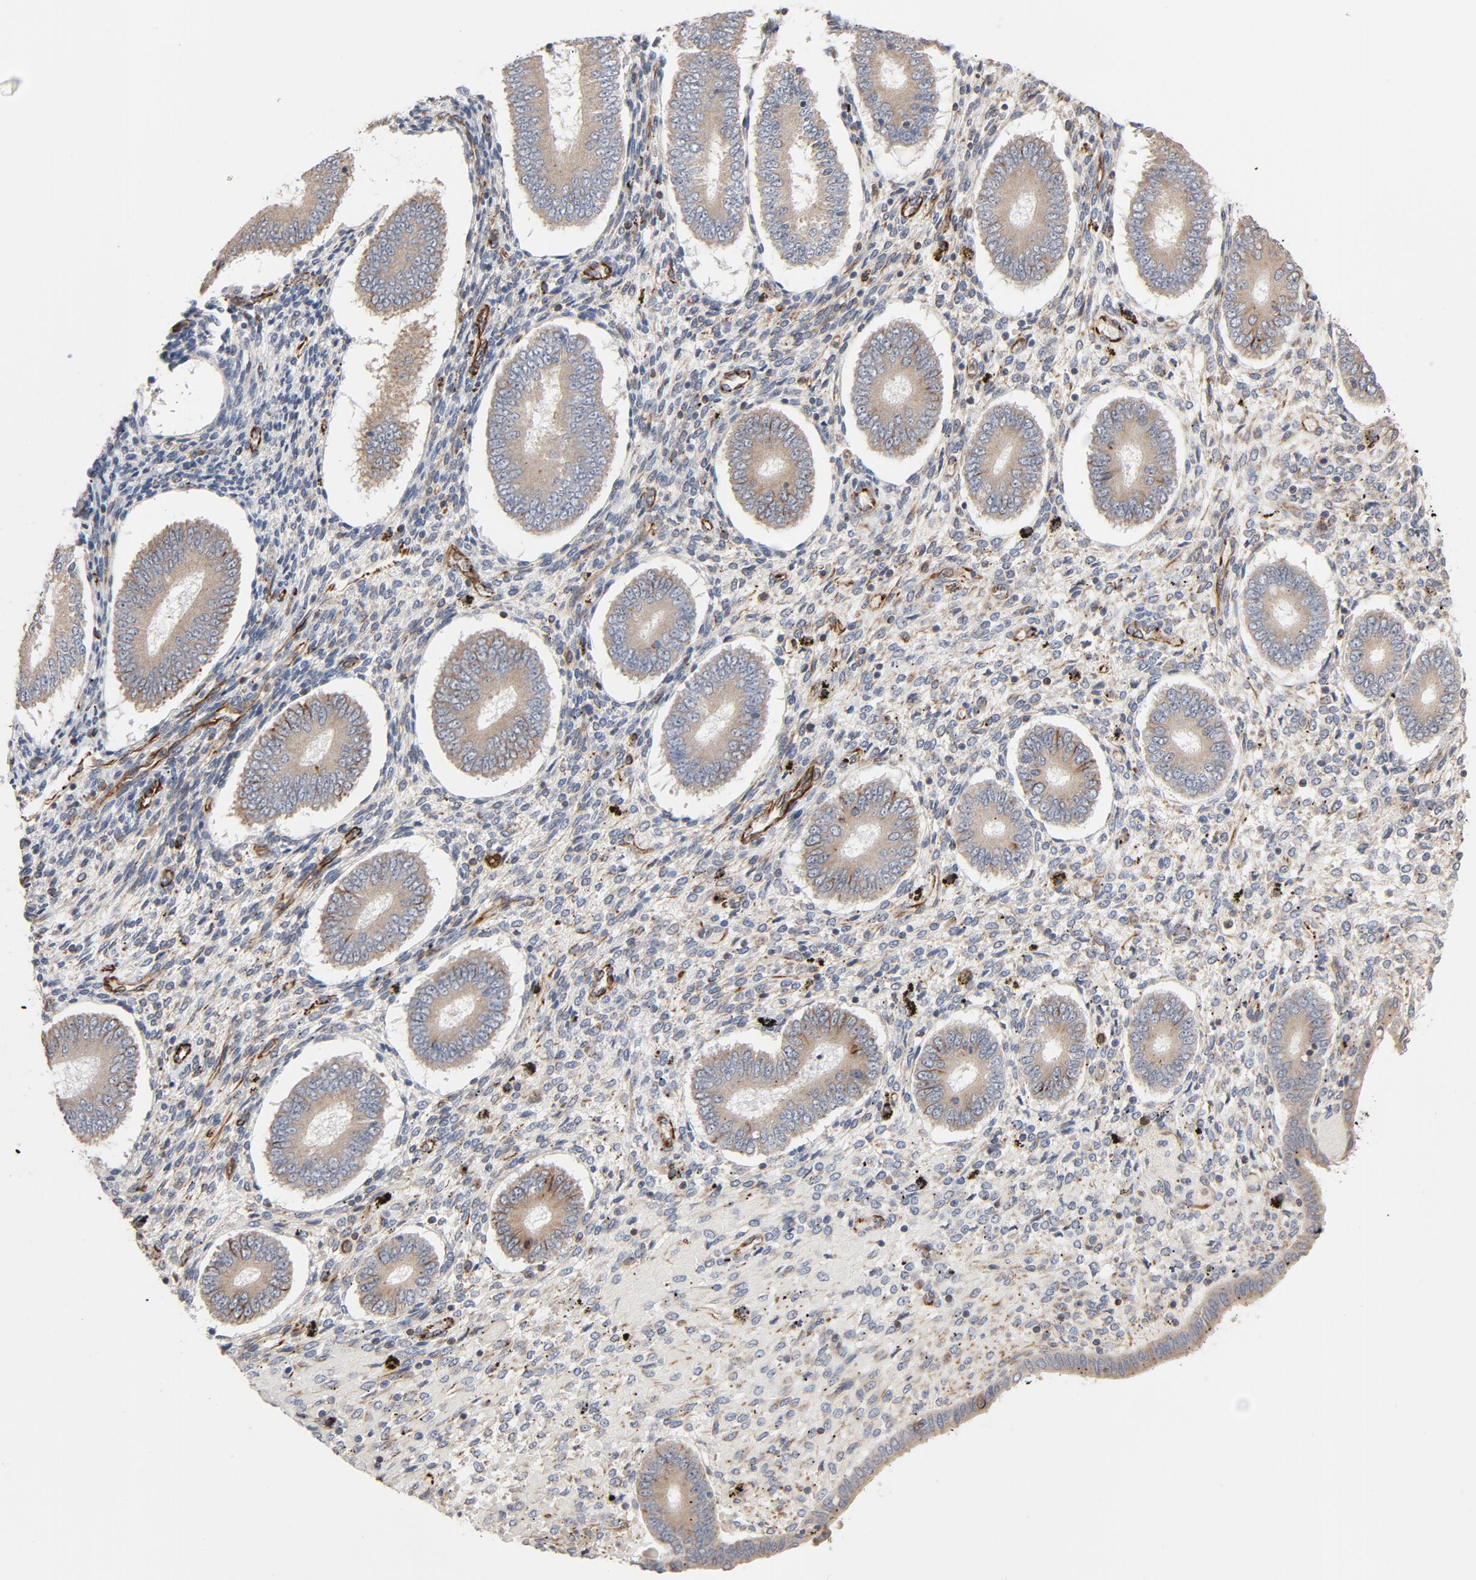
{"staining": {"intensity": "weak", "quantity": "25%-75%", "location": "cytoplasmic/membranous"}, "tissue": "endometrium", "cell_type": "Cells in endometrial stroma", "image_type": "normal", "snomed": [{"axis": "morphology", "description": "Normal tissue, NOS"}, {"axis": "topography", "description": "Endometrium"}], "caption": "There is low levels of weak cytoplasmic/membranous expression in cells in endometrial stroma of normal endometrium, as demonstrated by immunohistochemical staining (brown color).", "gene": "FAM118A", "patient": {"sex": "female", "age": 42}}